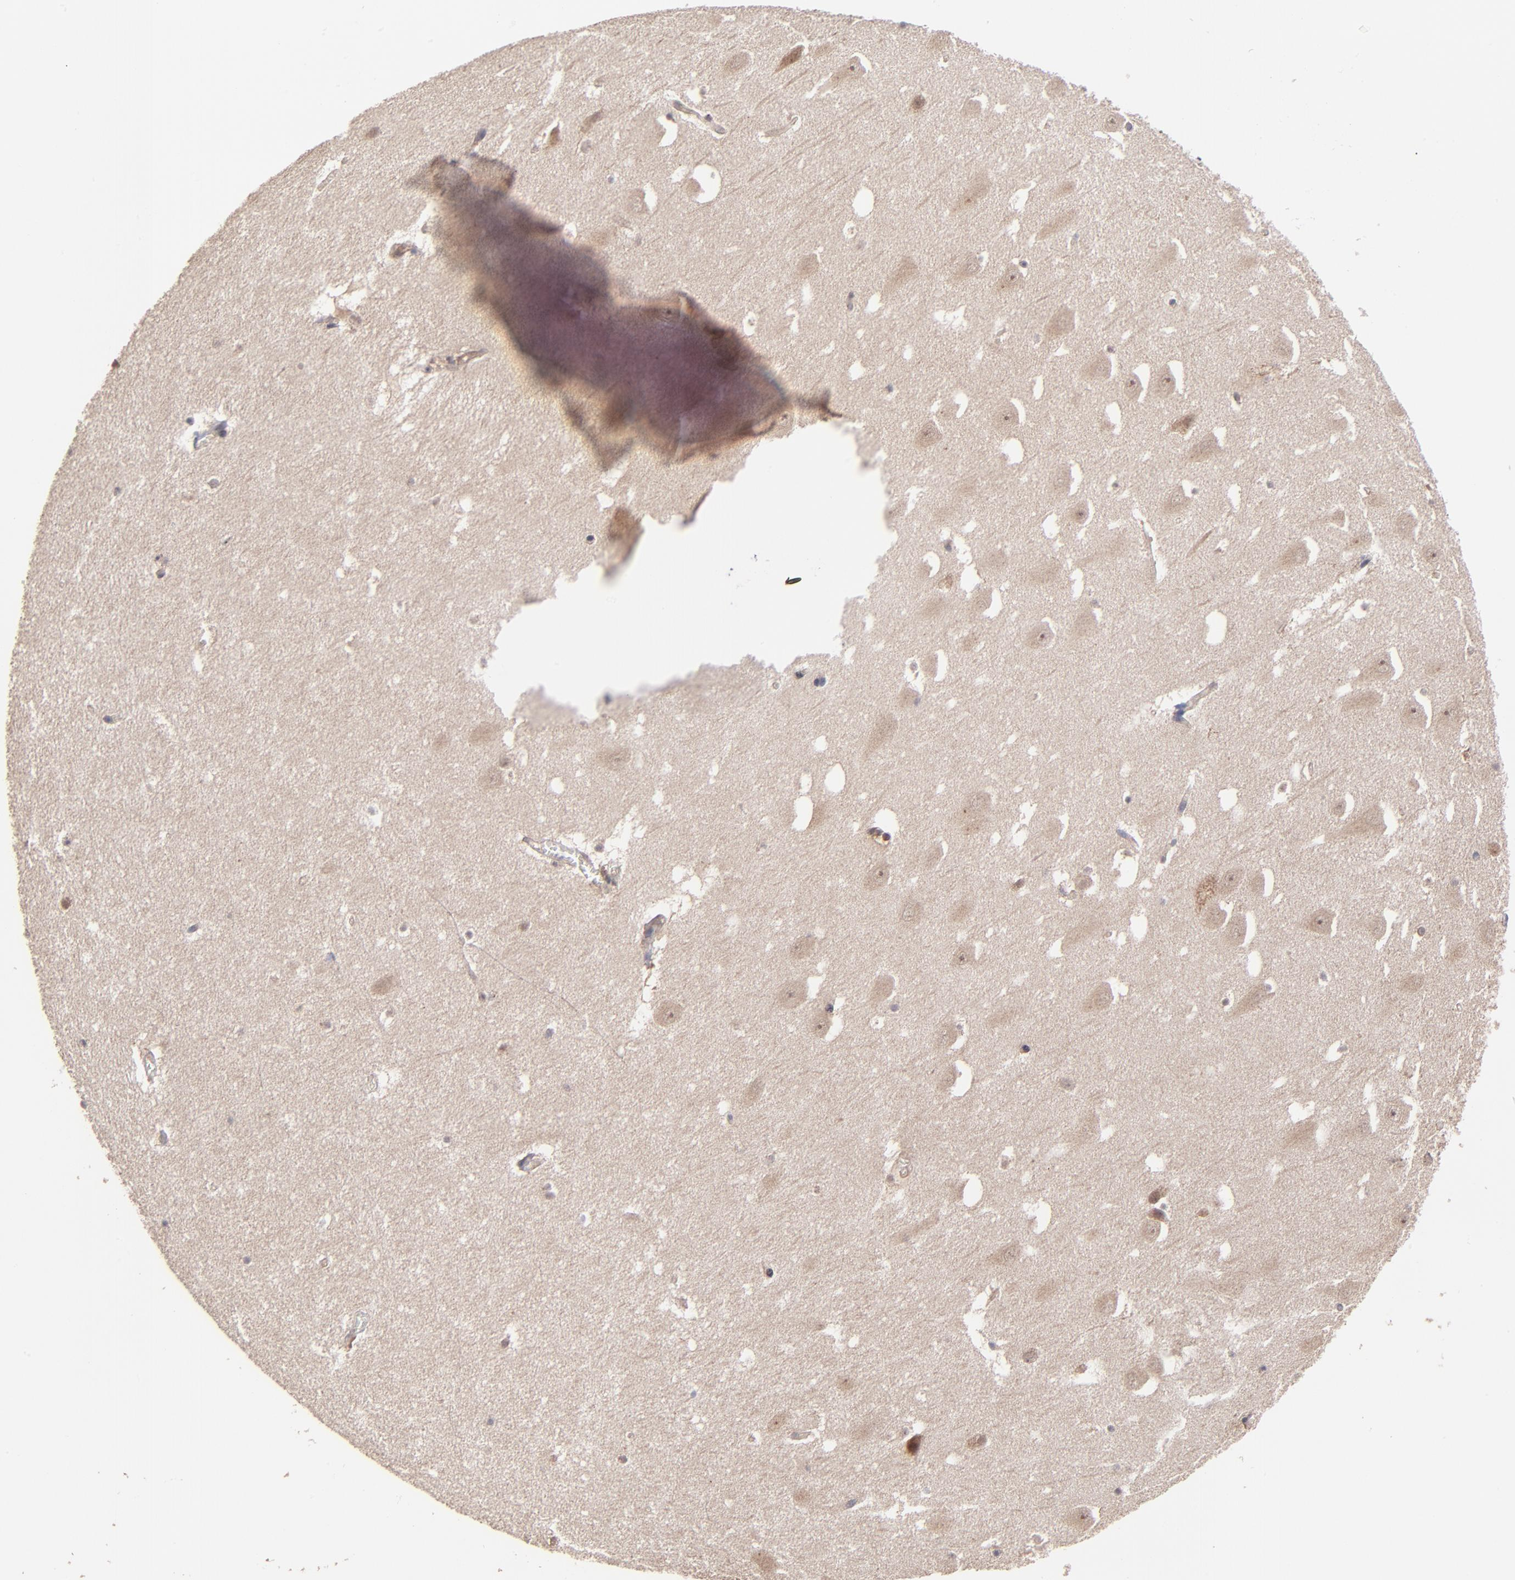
{"staining": {"intensity": "weak", "quantity": "25%-75%", "location": "cytoplasmic/membranous"}, "tissue": "hippocampus", "cell_type": "Glial cells", "image_type": "normal", "snomed": [{"axis": "morphology", "description": "Normal tissue, NOS"}, {"axis": "topography", "description": "Hippocampus"}], "caption": "This is an image of immunohistochemistry (IHC) staining of unremarkable hippocampus, which shows weak expression in the cytoplasmic/membranous of glial cells.", "gene": "BAIAP2L2", "patient": {"sex": "male", "age": 45}}